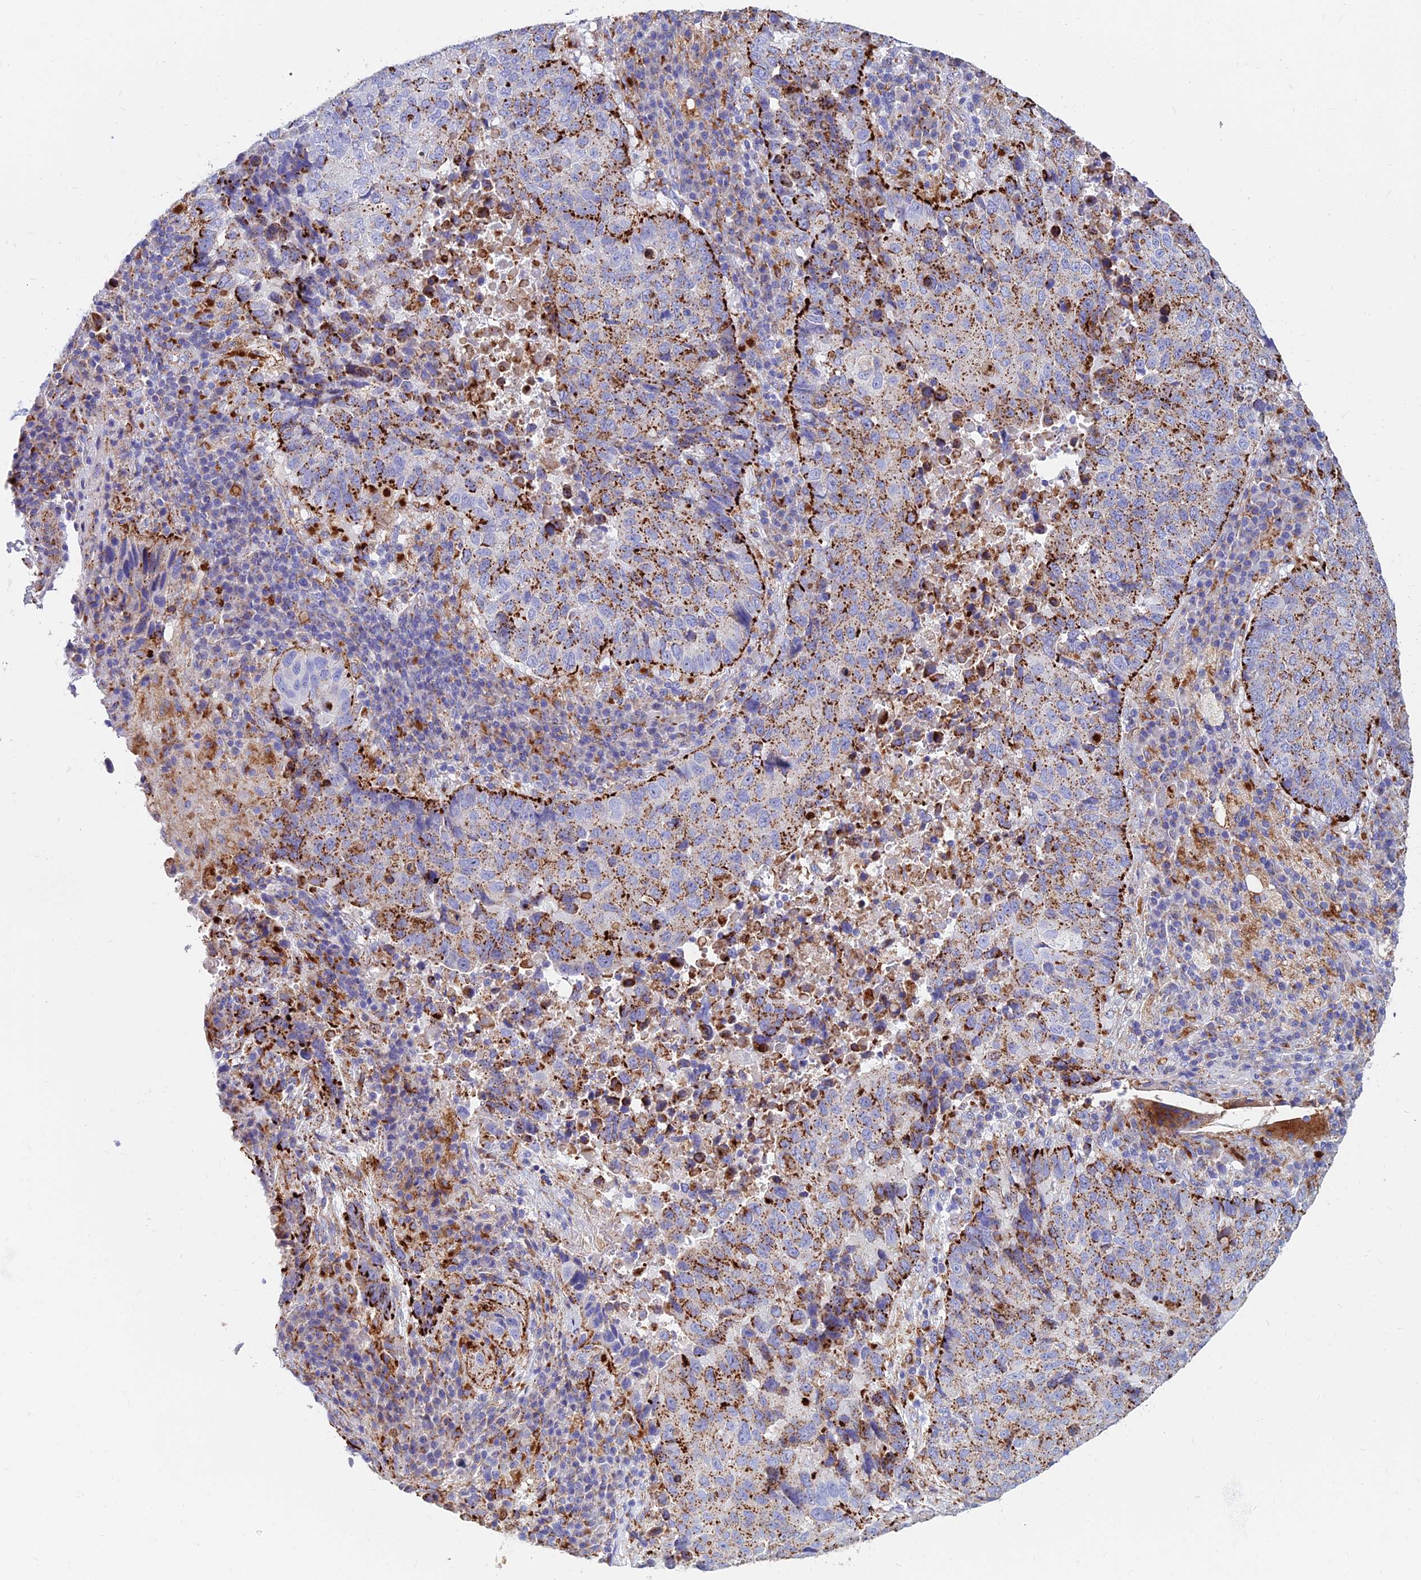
{"staining": {"intensity": "strong", "quantity": "25%-75%", "location": "cytoplasmic/membranous"}, "tissue": "lung cancer", "cell_type": "Tumor cells", "image_type": "cancer", "snomed": [{"axis": "morphology", "description": "Squamous cell carcinoma, NOS"}, {"axis": "topography", "description": "Lung"}], "caption": "Protein expression analysis of human lung cancer (squamous cell carcinoma) reveals strong cytoplasmic/membranous expression in approximately 25%-75% of tumor cells.", "gene": "SPNS1", "patient": {"sex": "male", "age": 73}}